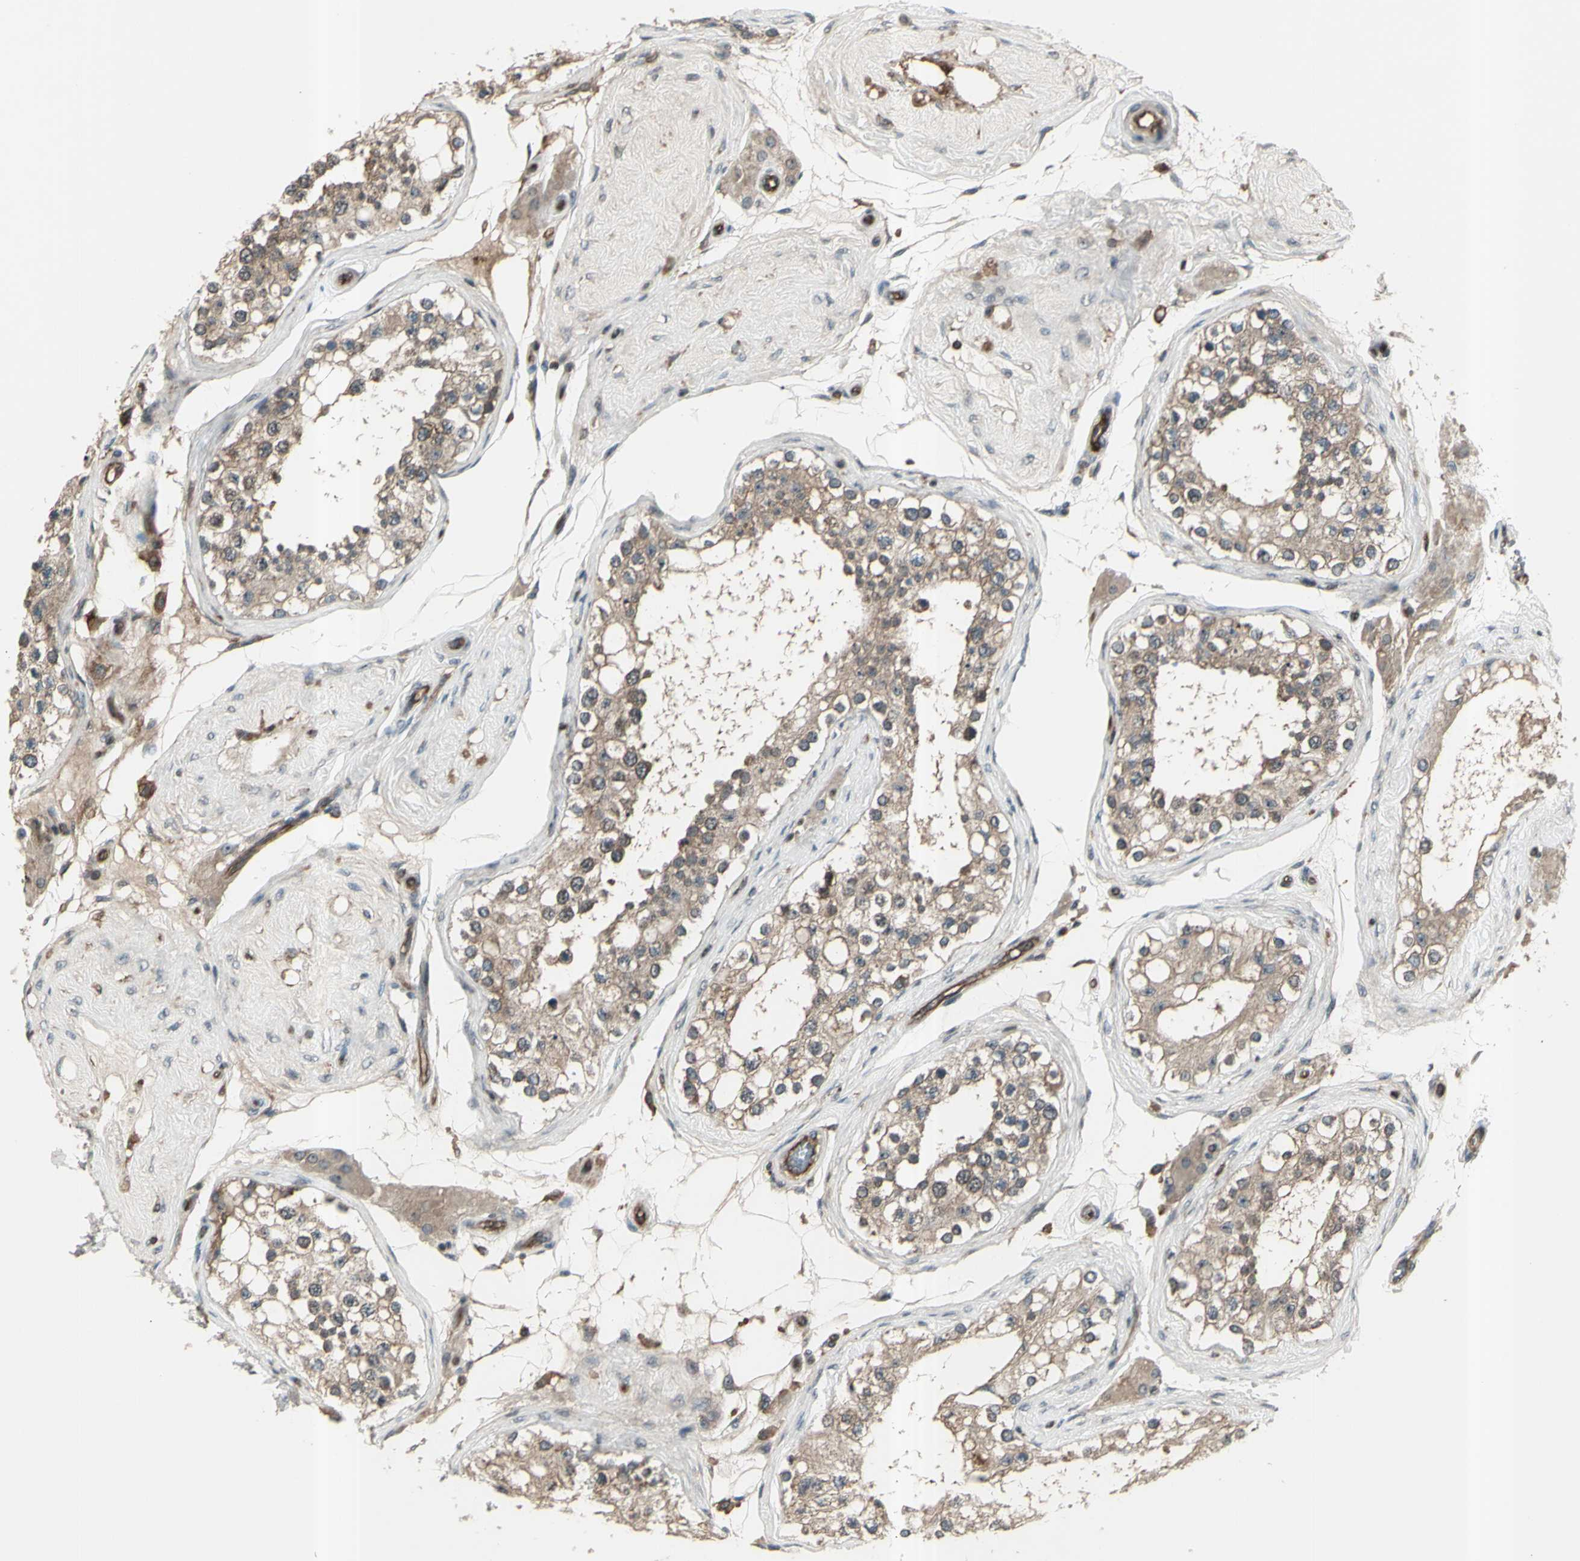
{"staining": {"intensity": "moderate", "quantity": "25%-75%", "location": "cytoplasmic/membranous"}, "tissue": "testis", "cell_type": "Cells in seminiferous ducts", "image_type": "normal", "snomed": [{"axis": "morphology", "description": "Normal tissue, NOS"}, {"axis": "topography", "description": "Testis"}], "caption": "The immunohistochemical stain labels moderate cytoplasmic/membranous expression in cells in seminiferous ducts of unremarkable testis. The staining was performed using DAB (3,3'-diaminobenzidine) to visualize the protein expression in brown, while the nuclei were stained in blue with hematoxylin (Magnification: 20x).", "gene": "FXYD5", "patient": {"sex": "male", "age": 68}}